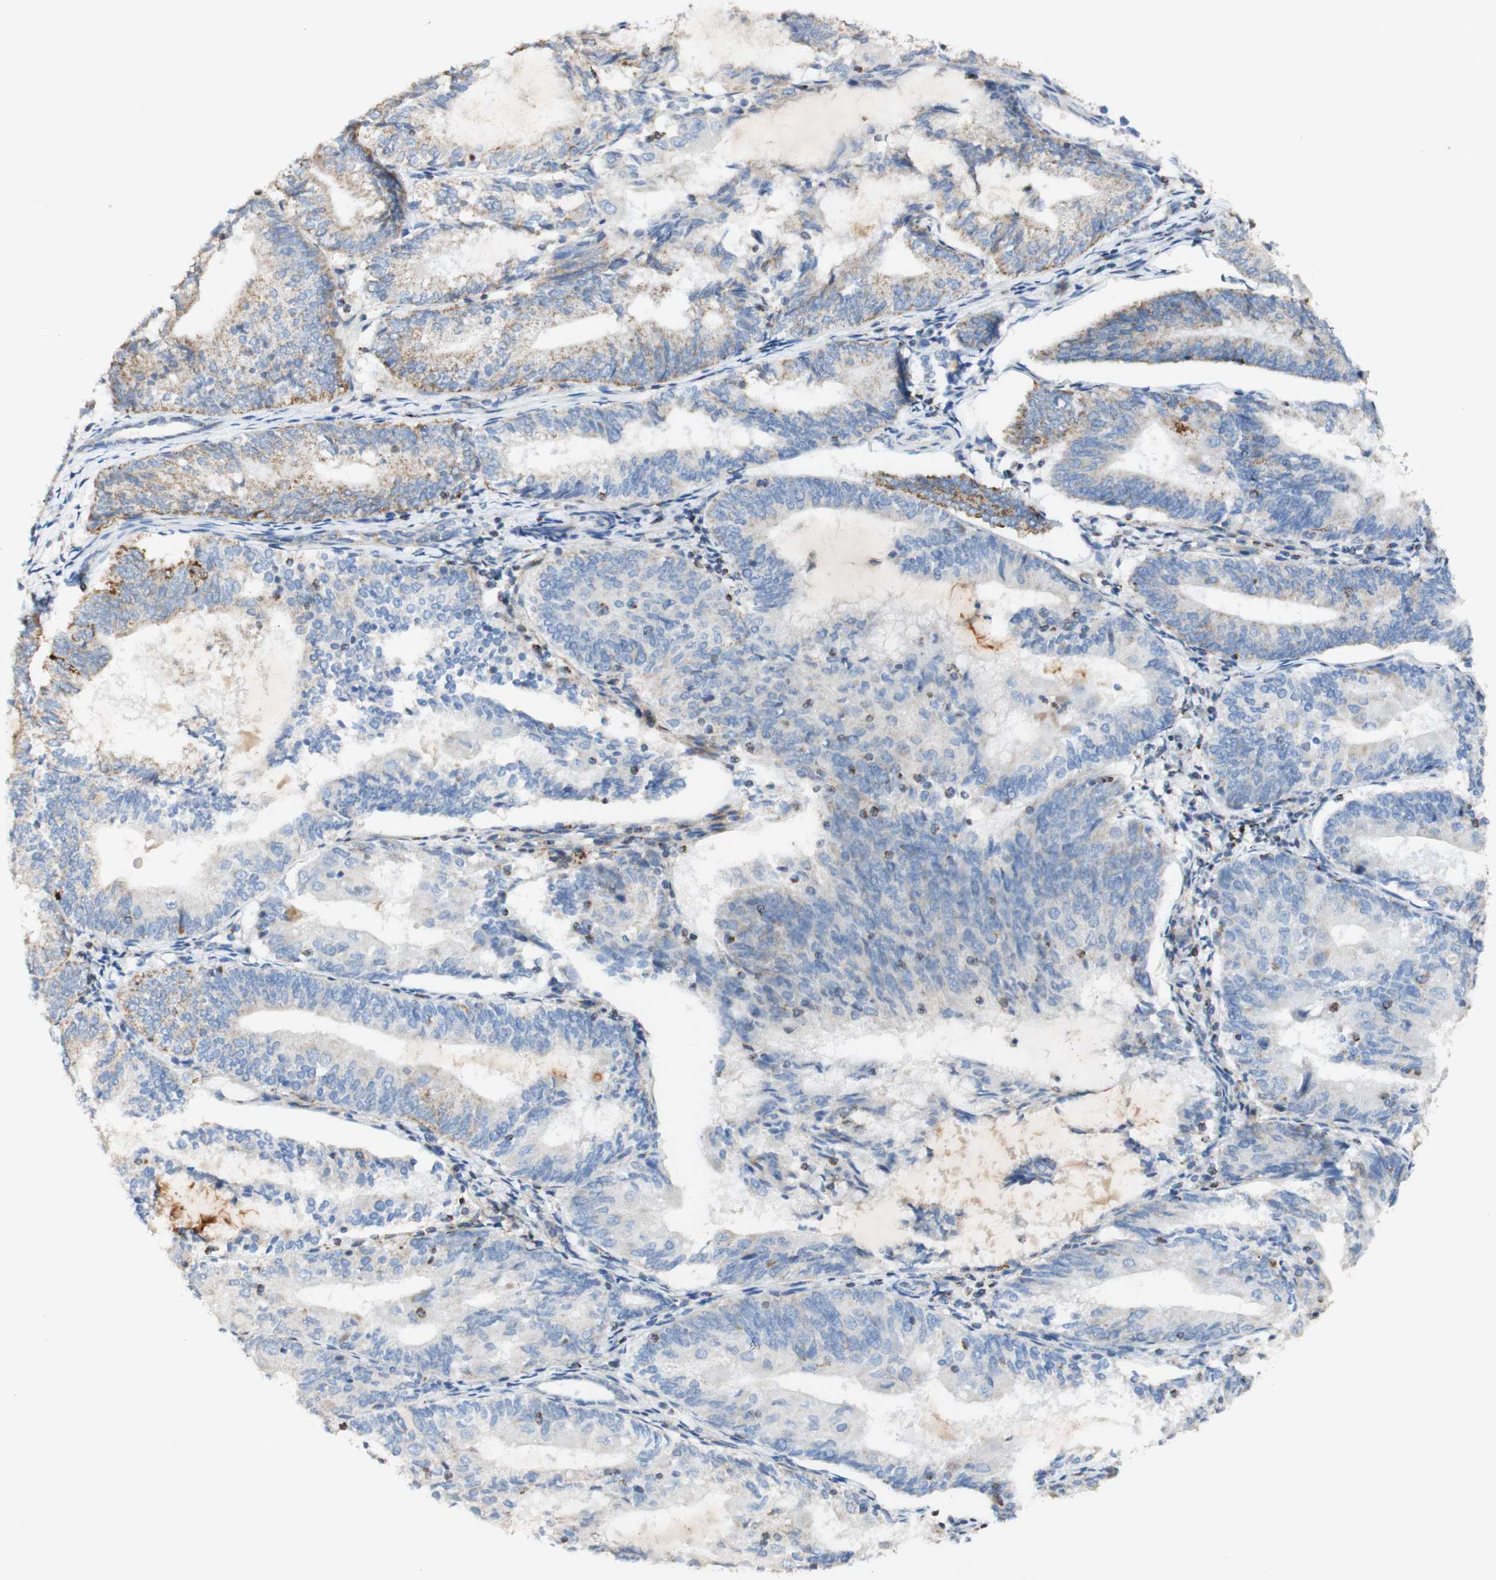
{"staining": {"intensity": "weak", "quantity": "<25%", "location": "cytoplasmic/membranous"}, "tissue": "endometrial cancer", "cell_type": "Tumor cells", "image_type": "cancer", "snomed": [{"axis": "morphology", "description": "Adenocarcinoma, NOS"}, {"axis": "topography", "description": "Endometrium"}], "caption": "Immunohistochemistry image of neoplastic tissue: human endometrial cancer stained with DAB demonstrates no significant protein expression in tumor cells.", "gene": "OXCT1", "patient": {"sex": "female", "age": 81}}